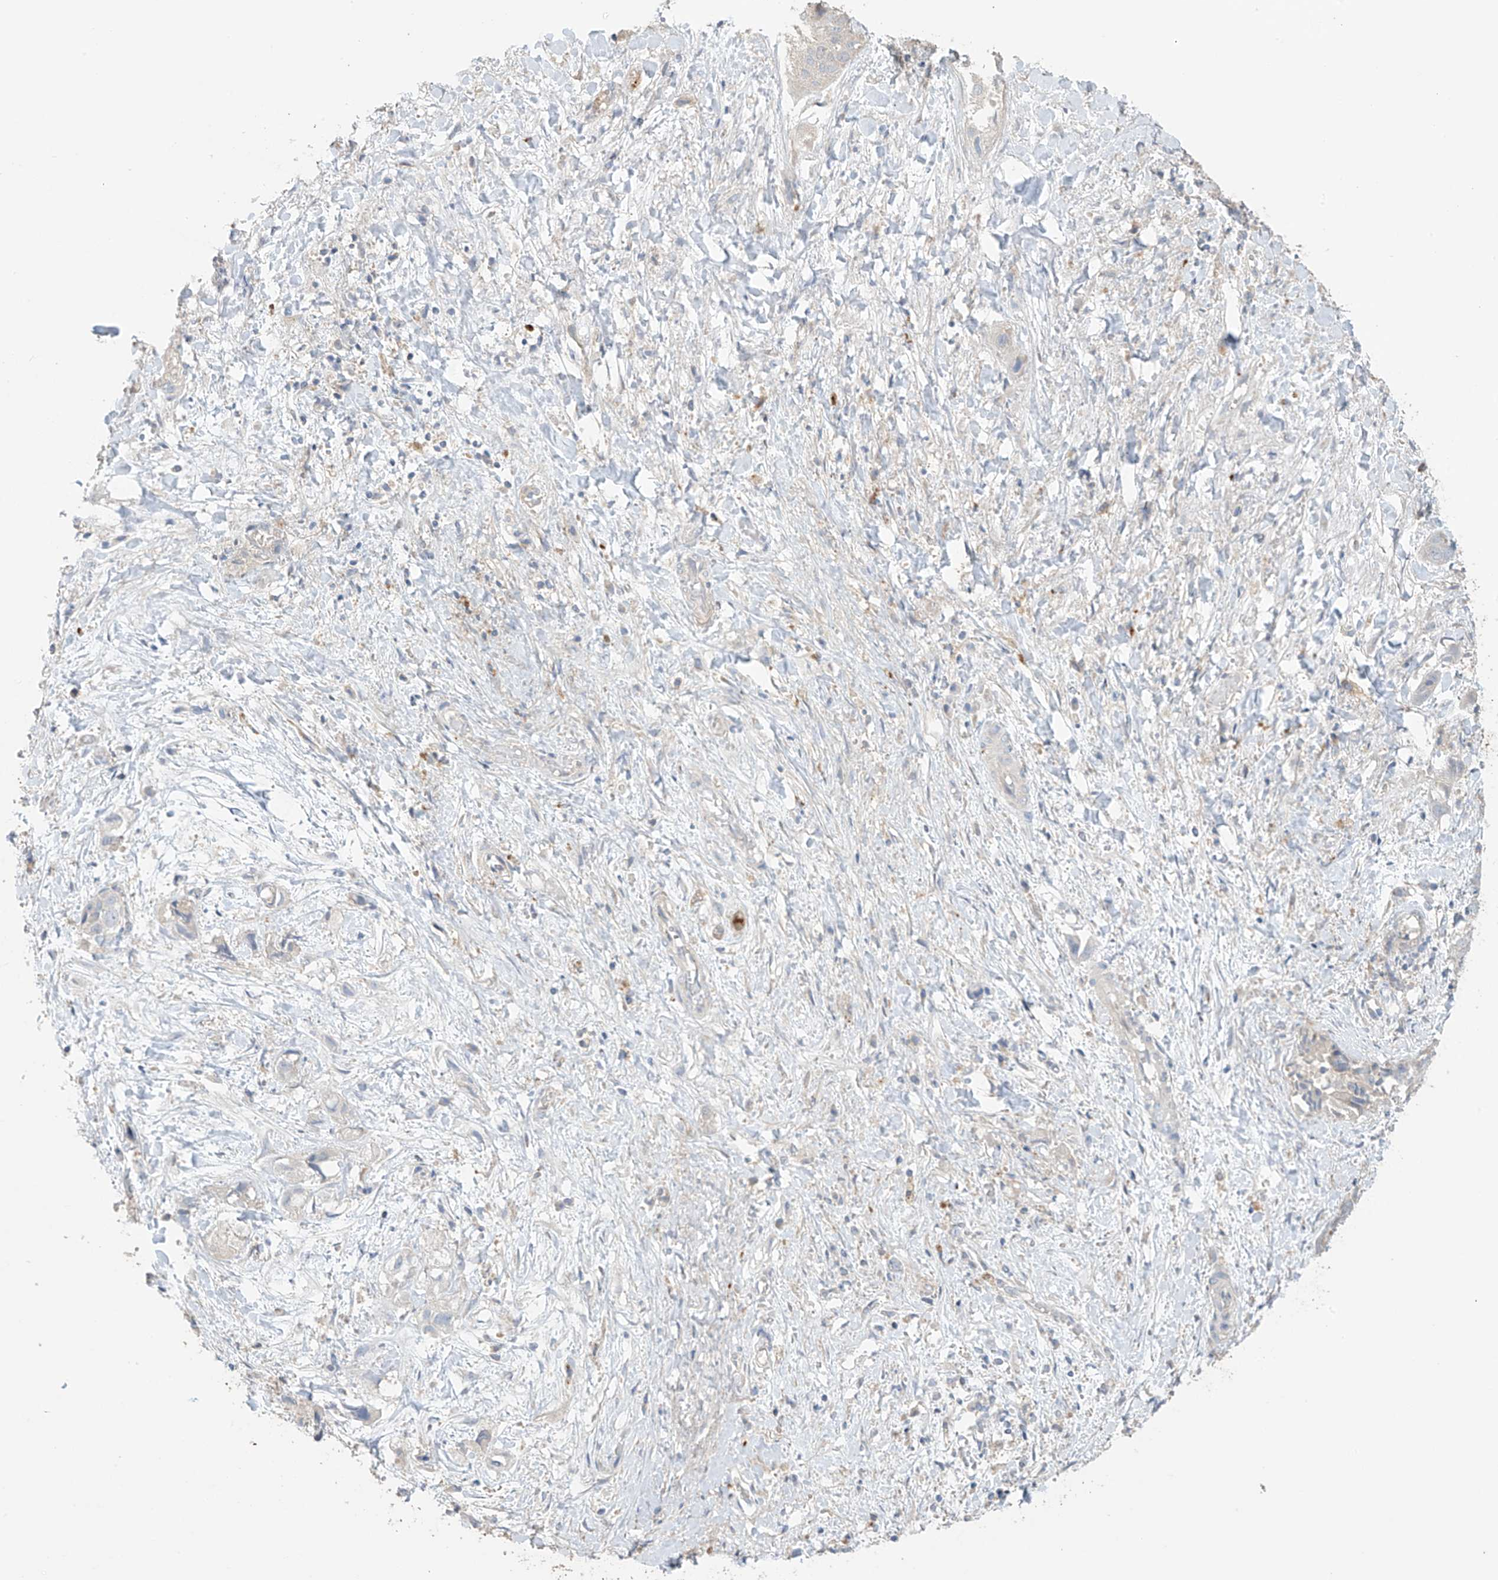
{"staining": {"intensity": "negative", "quantity": "none", "location": "none"}, "tissue": "liver cancer", "cell_type": "Tumor cells", "image_type": "cancer", "snomed": [{"axis": "morphology", "description": "Cholangiocarcinoma"}, {"axis": "topography", "description": "Liver"}], "caption": "Liver cancer stained for a protein using IHC reveals no expression tumor cells.", "gene": "SLFN14", "patient": {"sex": "female", "age": 52}}